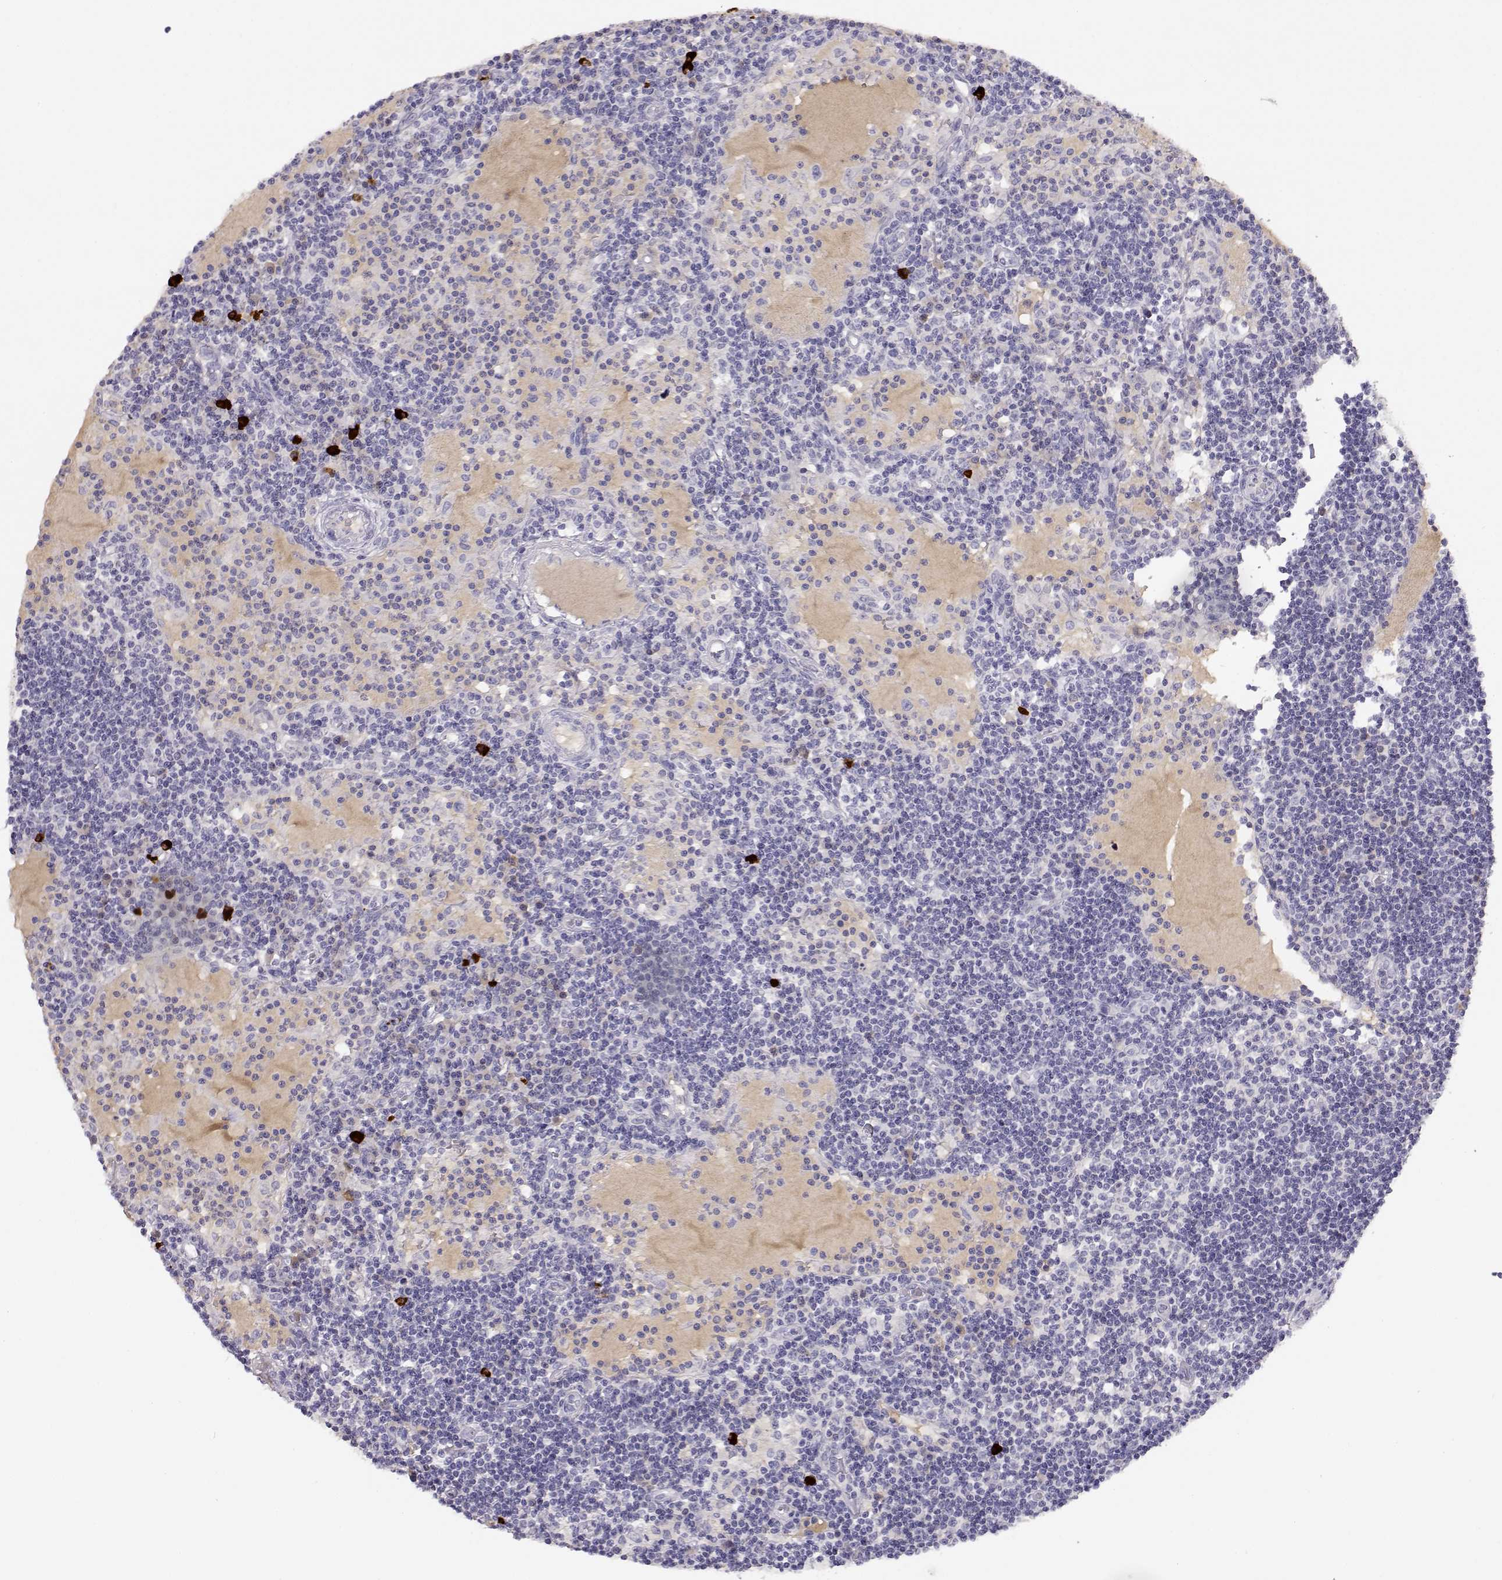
{"staining": {"intensity": "negative", "quantity": "none", "location": "none"}, "tissue": "lymph node", "cell_type": "Germinal center cells", "image_type": "normal", "snomed": [{"axis": "morphology", "description": "Normal tissue, NOS"}, {"axis": "topography", "description": "Lymph node"}], "caption": "A high-resolution micrograph shows immunohistochemistry staining of normal lymph node, which demonstrates no significant expression in germinal center cells.", "gene": "GPR174", "patient": {"sex": "female", "age": 72}}